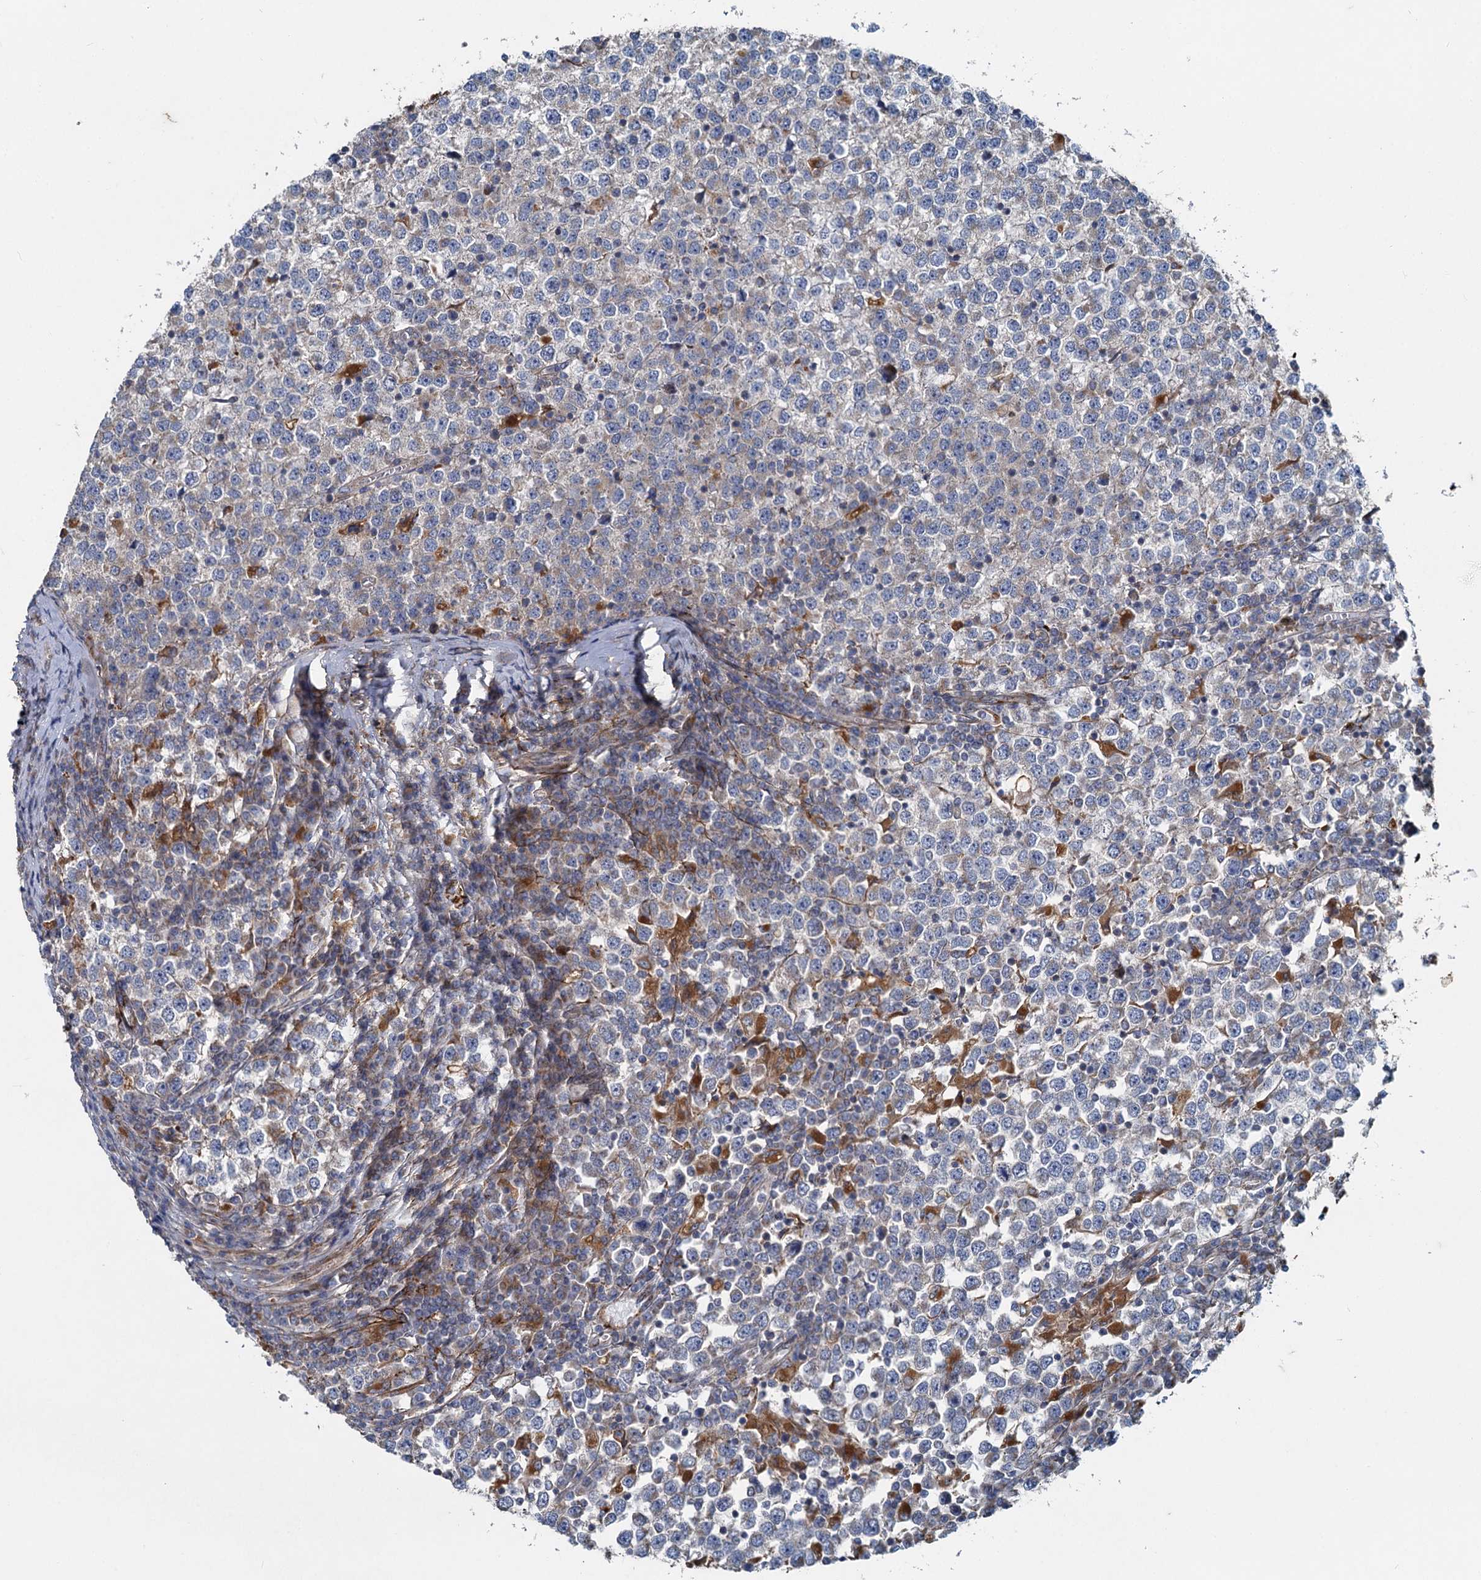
{"staining": {"intensity": "negative", "quantity": "none", "location": "none"}, "tissue": "testis cancer", "cell_type": "Tumor cells", "image_type": "cancer", "snomed": [{"axis": "morphology", "description": "Seminoma, NOS"}, {"axis": "topography", "description": "Testis"}], "caption": "Immunohistochemistry photomicrograph of testis cancer (seminoma) stained for a protein (brown), which reveals no expression in tumor cells.", "gene": "ADCY2", "patient": {"sex": "male", "age": 65}}